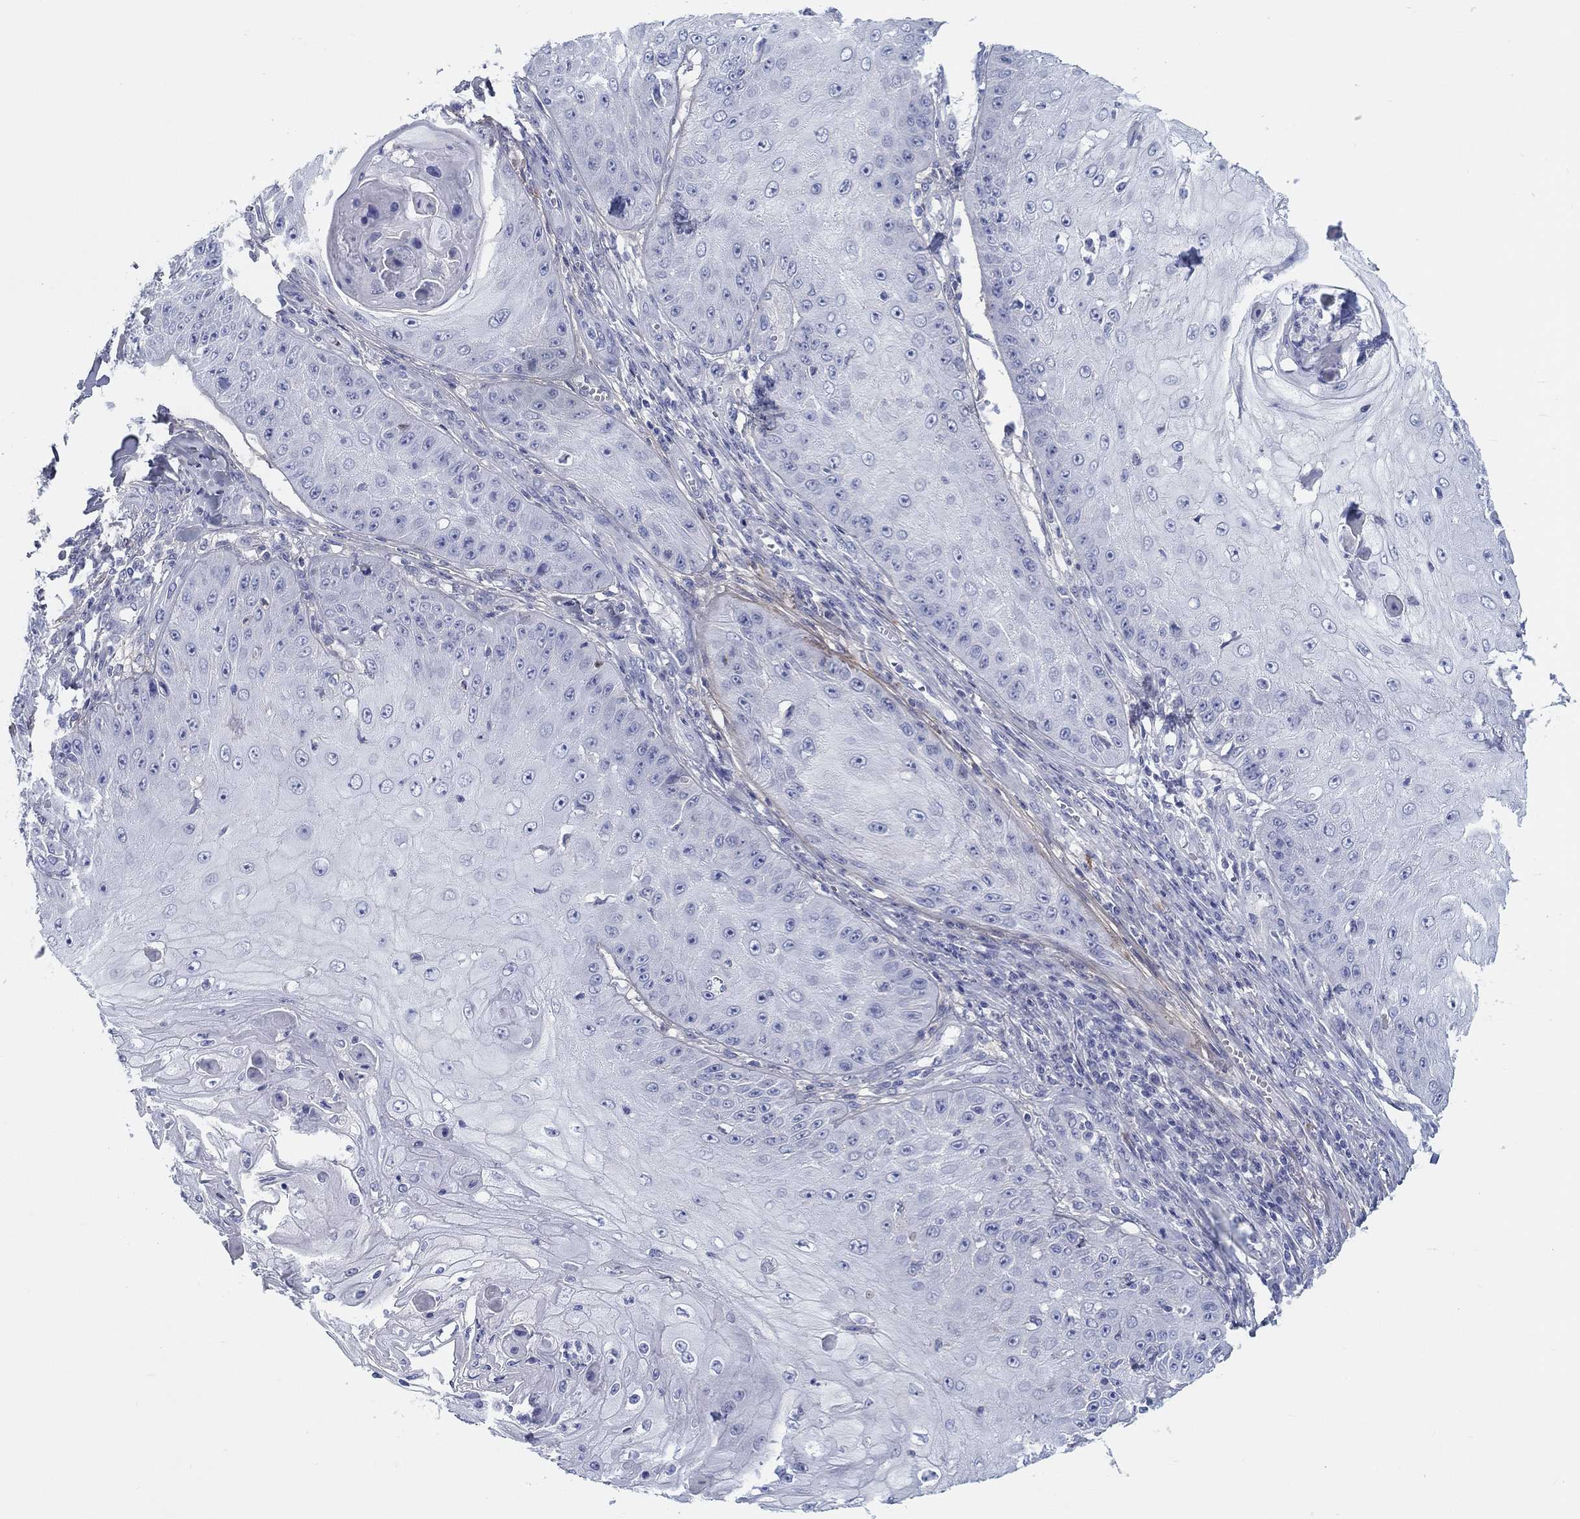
{"staining": {"intensity": "negative", "quantity": "none", "location": "none"}, "tissue": "skin cancer", "cell_type": "Tumor cells", "image_type": "cancer", "snomed": [{"axis": "morphology", "description": "Squamous cell carcinoma, NOS"}, {"axis": "topography", "description": "Skin"}], "caption": "A micrograph of skin cancer stained for a protein demonstrates no brown staining in tumor cells. (Stains: DAB (3,3'-diaminobenzidine) immunohistochemistry (IHC) with hematoxylin counter stain, Microscopy: brightfield microscopy at high magnification).", "gene": "HAPLN4", "patient": {"sex": "male", "age": 70}}